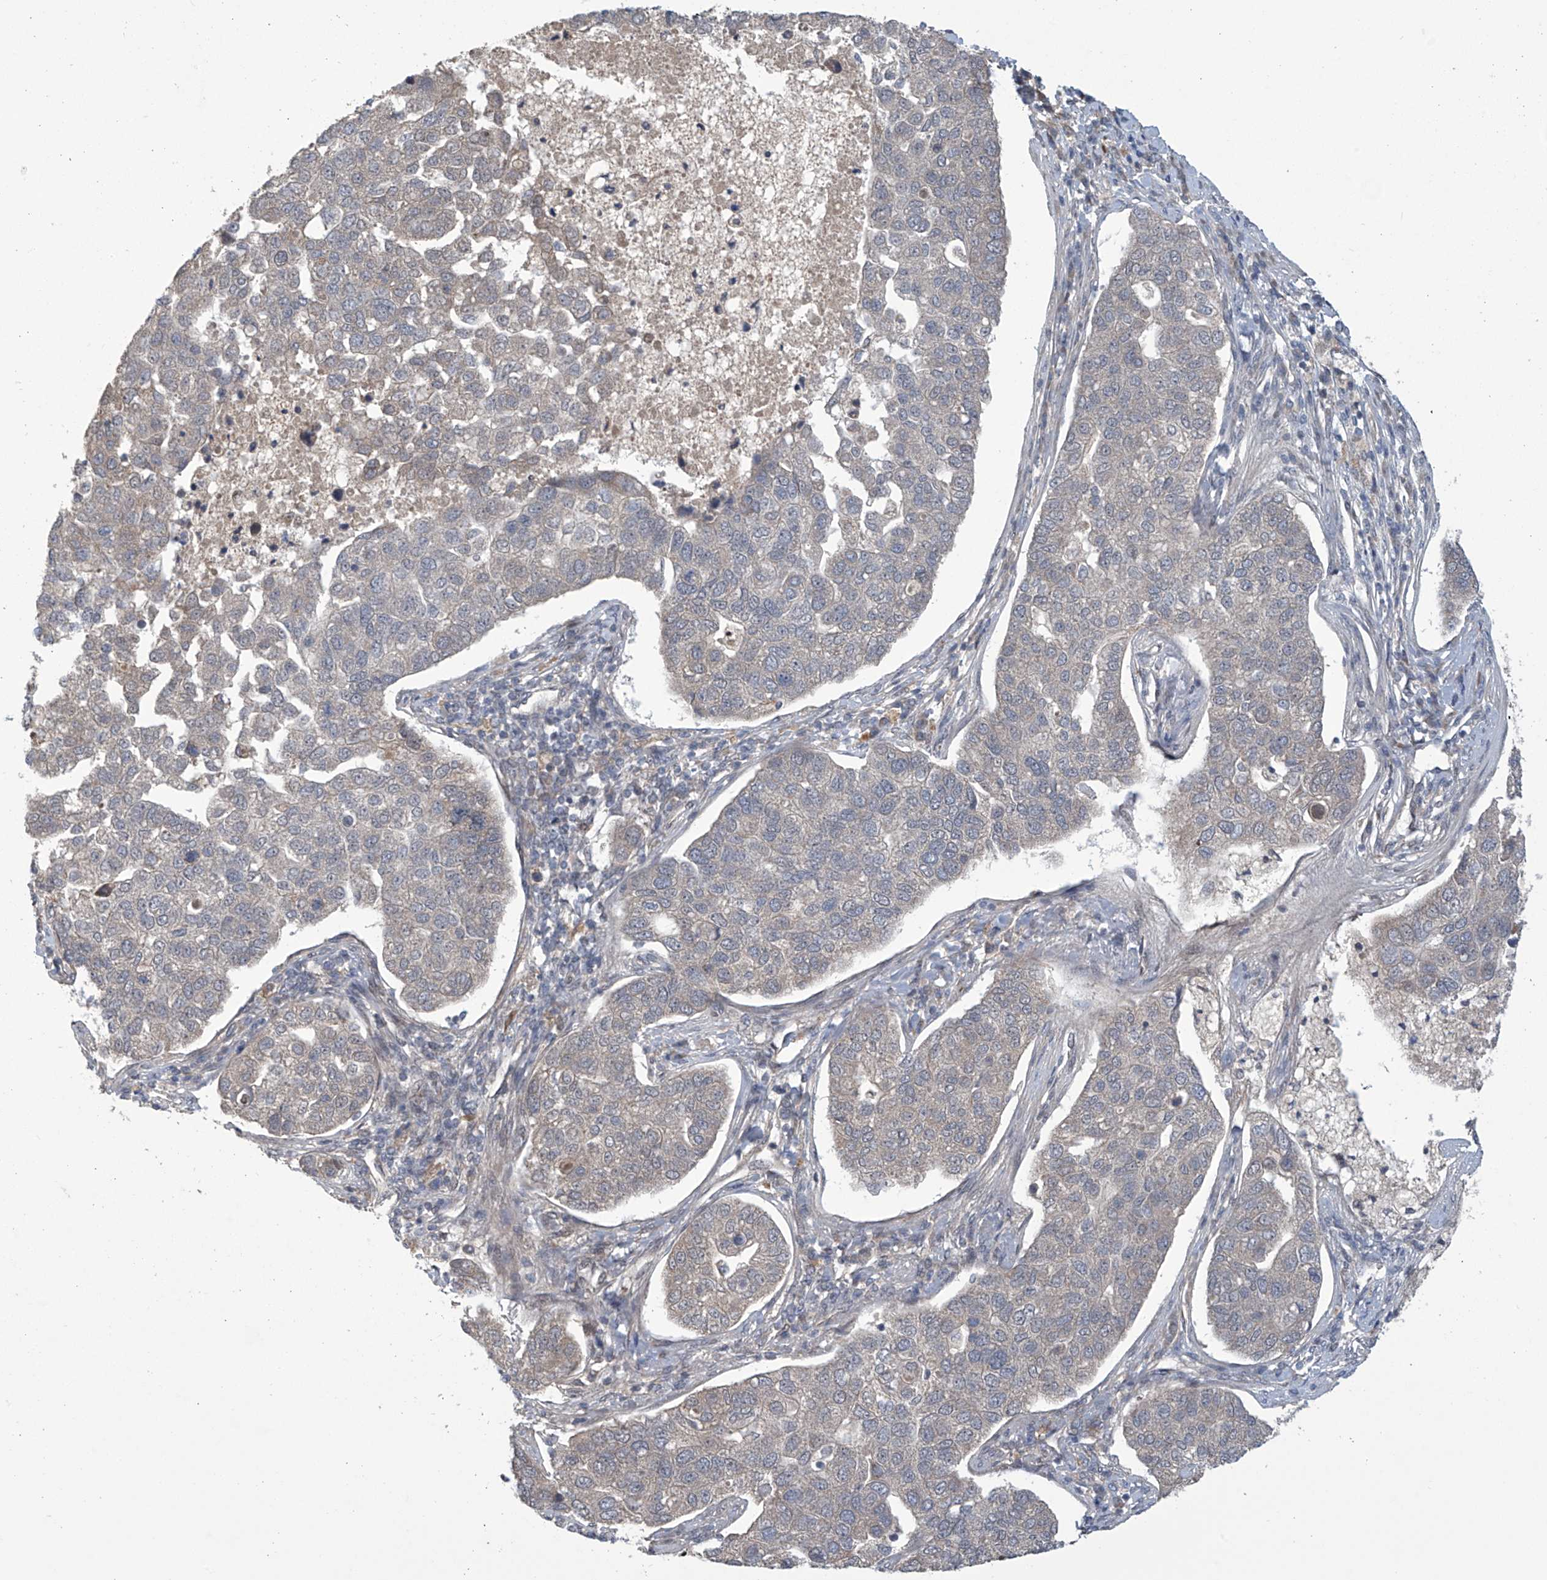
{"staining": {"intensity": "negative", "quantity": "none", "location": "none"}, "tissue": "pancreatic cancer", "cell_type": "Tumor cells", "image_type": "cancer", "snomed": [{"axis": "morphology", "description": "Adenocarcinoma, NOS"}, {"axis": "topography", "description": "Pancreas"}], "caption": "Immunohistochemistry (IHC) of human pancreatic adenocarcinoma reveals no staining in tumor cells.", "gene": "ABHD13", "patient": {"sex": "female", "age": 61}}